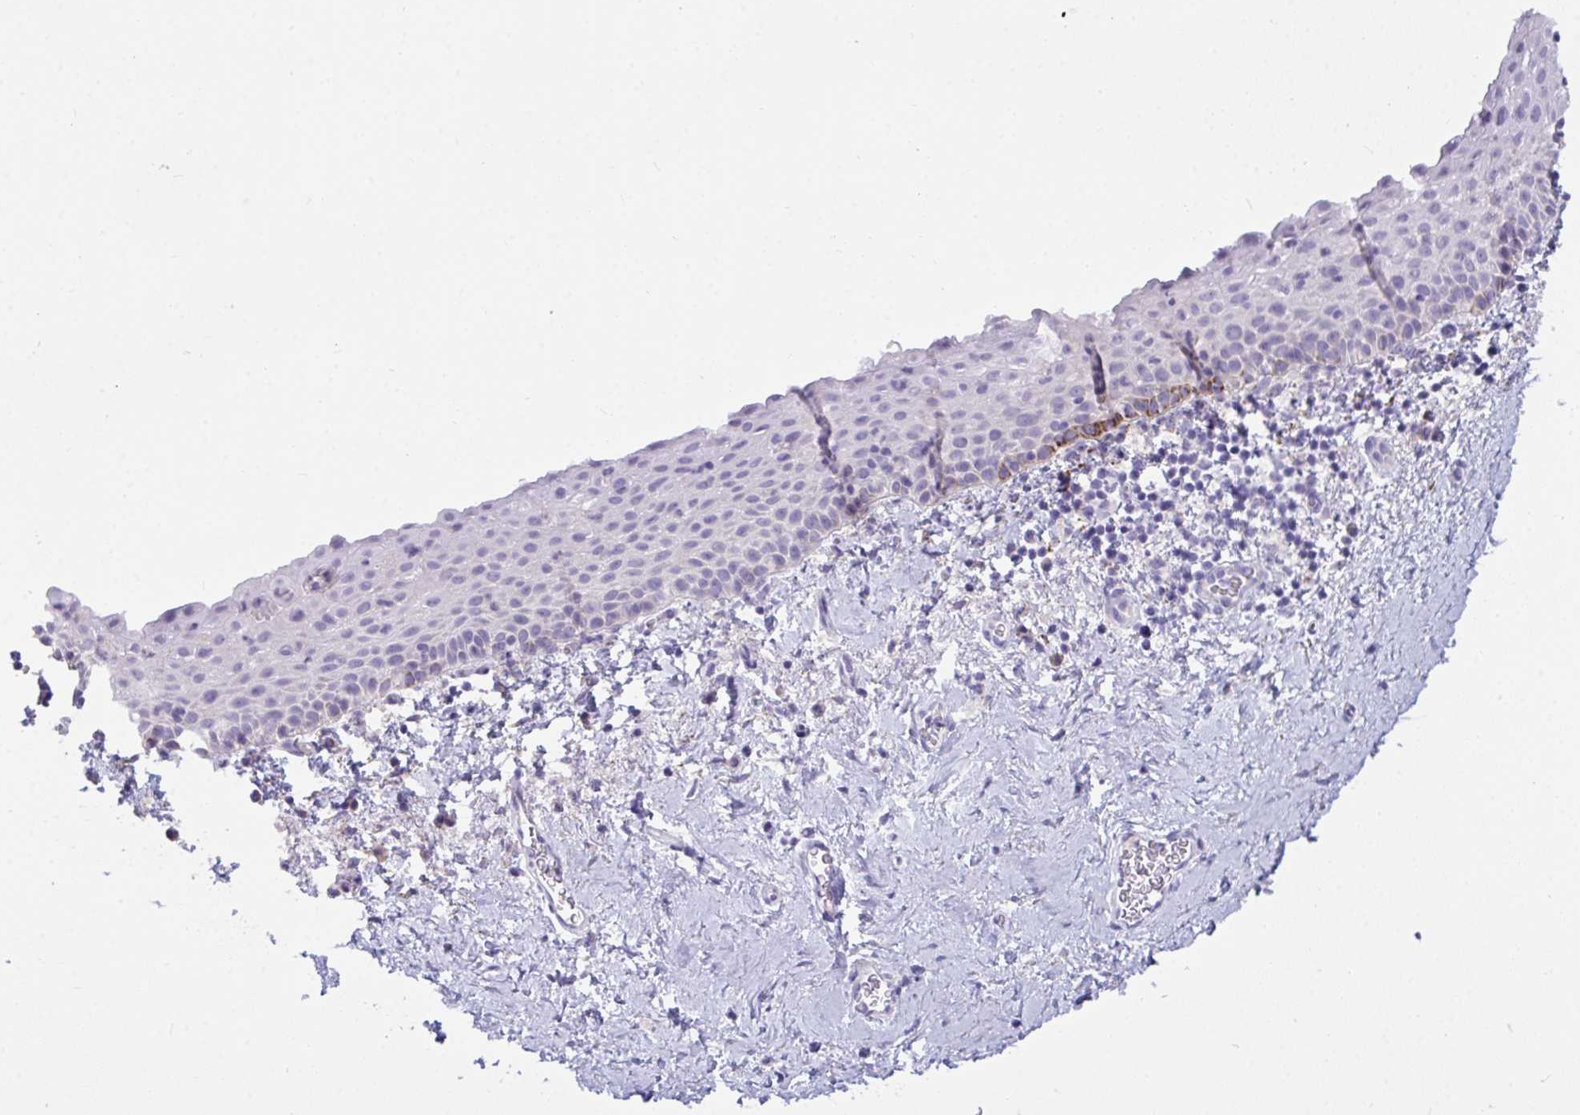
{"staining": {"intensity": "negative", "quantity": "none", "location": "none"}, "tissue": "vagina", "cell_type": "Squamous epithelial cells", "image_type": "normal", "snomed": [{"axis": "morphology", "description": "Normal tissue, NOS"}, {"axis": "topography", "description": "Vagina"}], "caption": "Immunohistochemistry image of normal human vagina stained for a protein (brown), which demonstrates no expression in squamous epithelial cells.", "gene": "SEMA6B", "patient": {"sex": "female", "age": 61}}